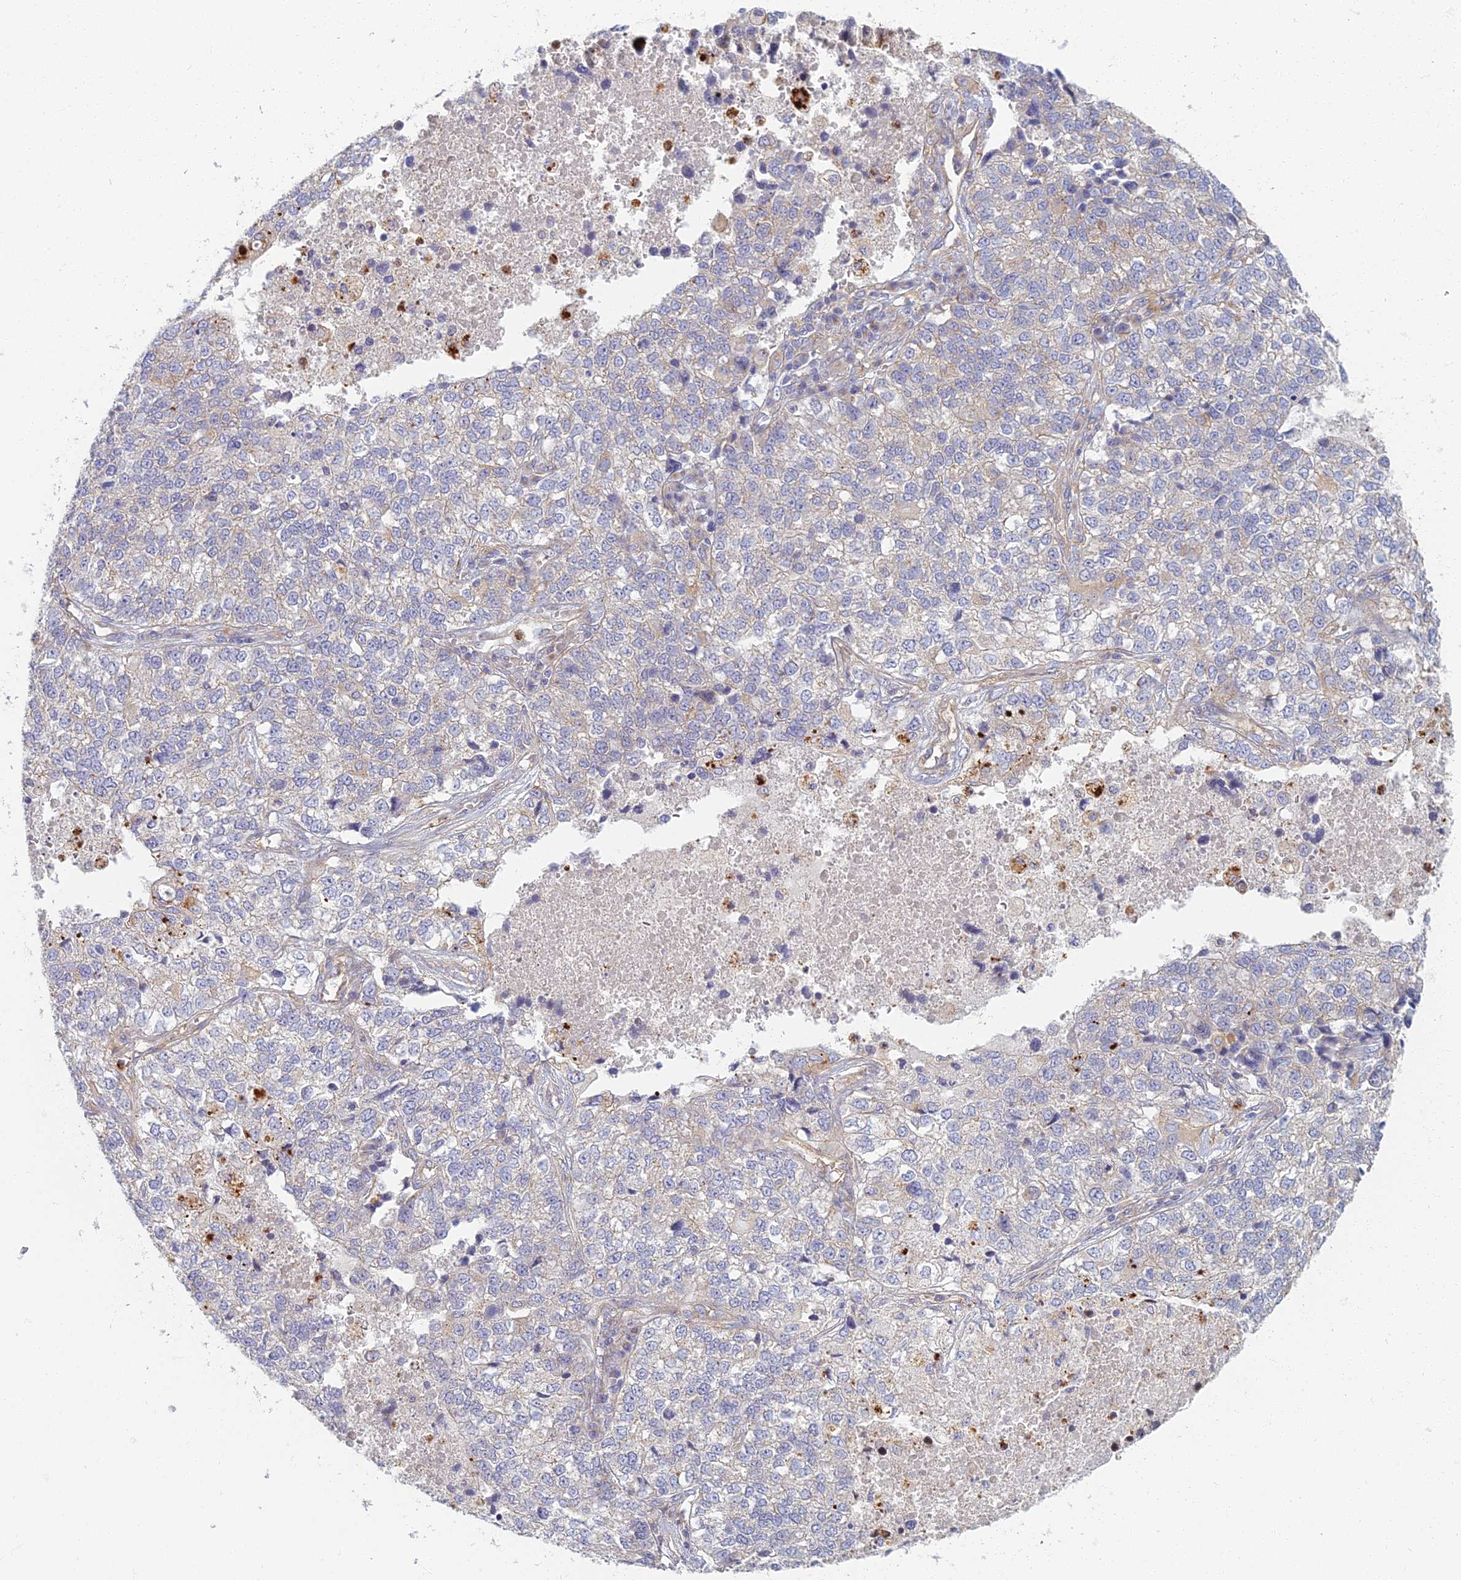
{"staining": {"intensity": "weak", "quantity": "<25%", "location": "cytoplasmic/membranous"}, "tissue": "lung cancer", "cell_type": "Tumor cells", "image_type": "cancer", "snomed": [{"axis": "morphology", "description": "Adenocarcinoma, NOS"}, {"axis": "topography", "description": "Lung"}], "caption": "IHC histopathology image of human lung cancer stained for a protein (brown), which exhibits no positivity in tumor cells.", "gene": "PROX2", "patient": {"sex": "male", "age": 49}}